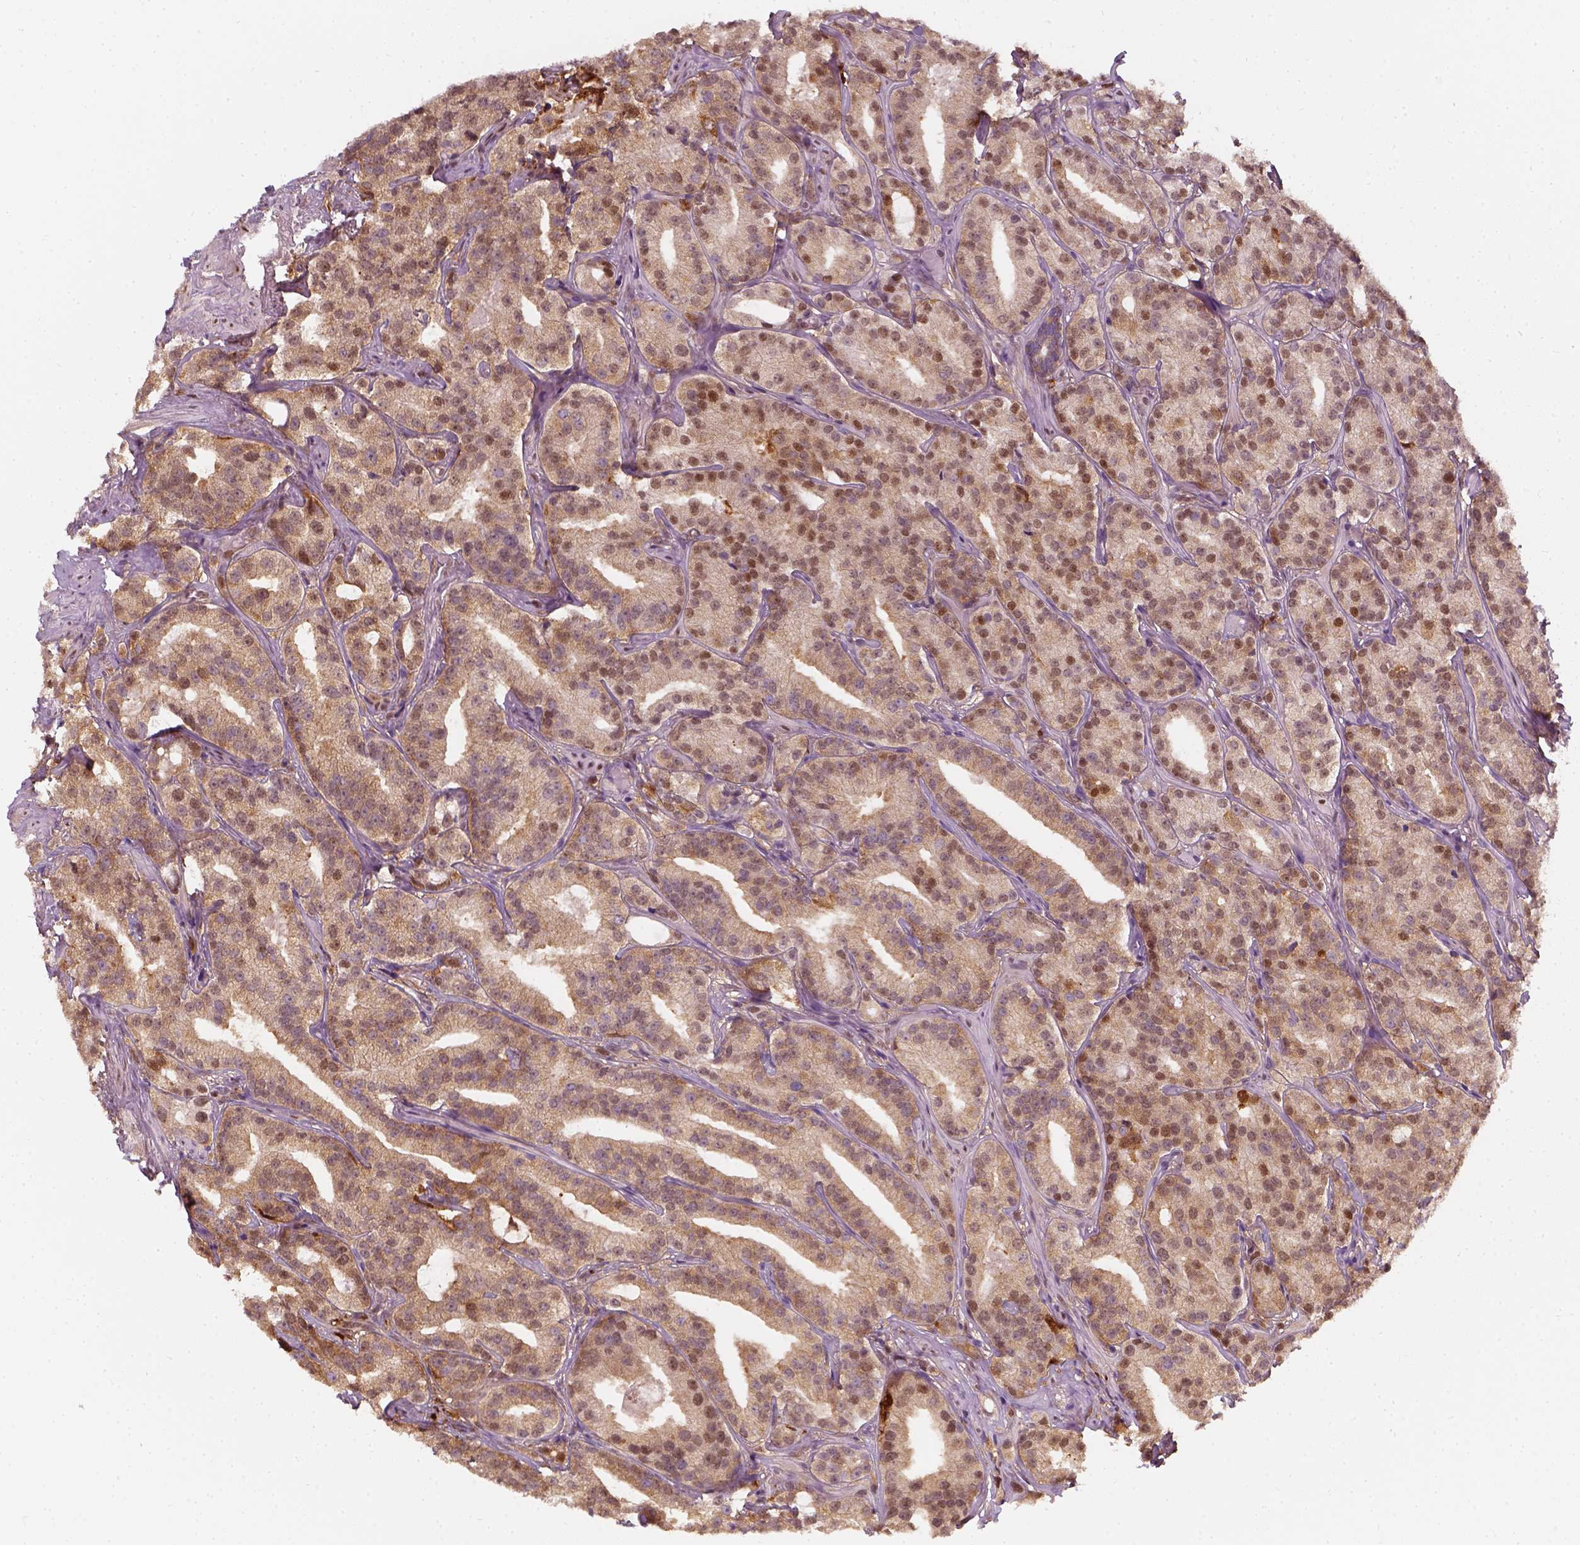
{"staining": {"intensity": "moderate", "quantity": ">75%", "location": "cytoplasmic/membranous,nuclear"}, "tissue": "prostate cancer", "cell_type": "Tumor cells", "image_type": "cancer", "snomed": [{"axis": "morphology", "description": "Adenocarcinoma, High grade"}, {"axis": "topography", "description": "Prostate"}], "caption": "A brown stain shows moderate cytoplasmic/membranous and nuclear staining of a protein in human prostate cancer tumor cells.", "gene": "SQSTM1", "patient": {"sex": "male", "age": 75}}